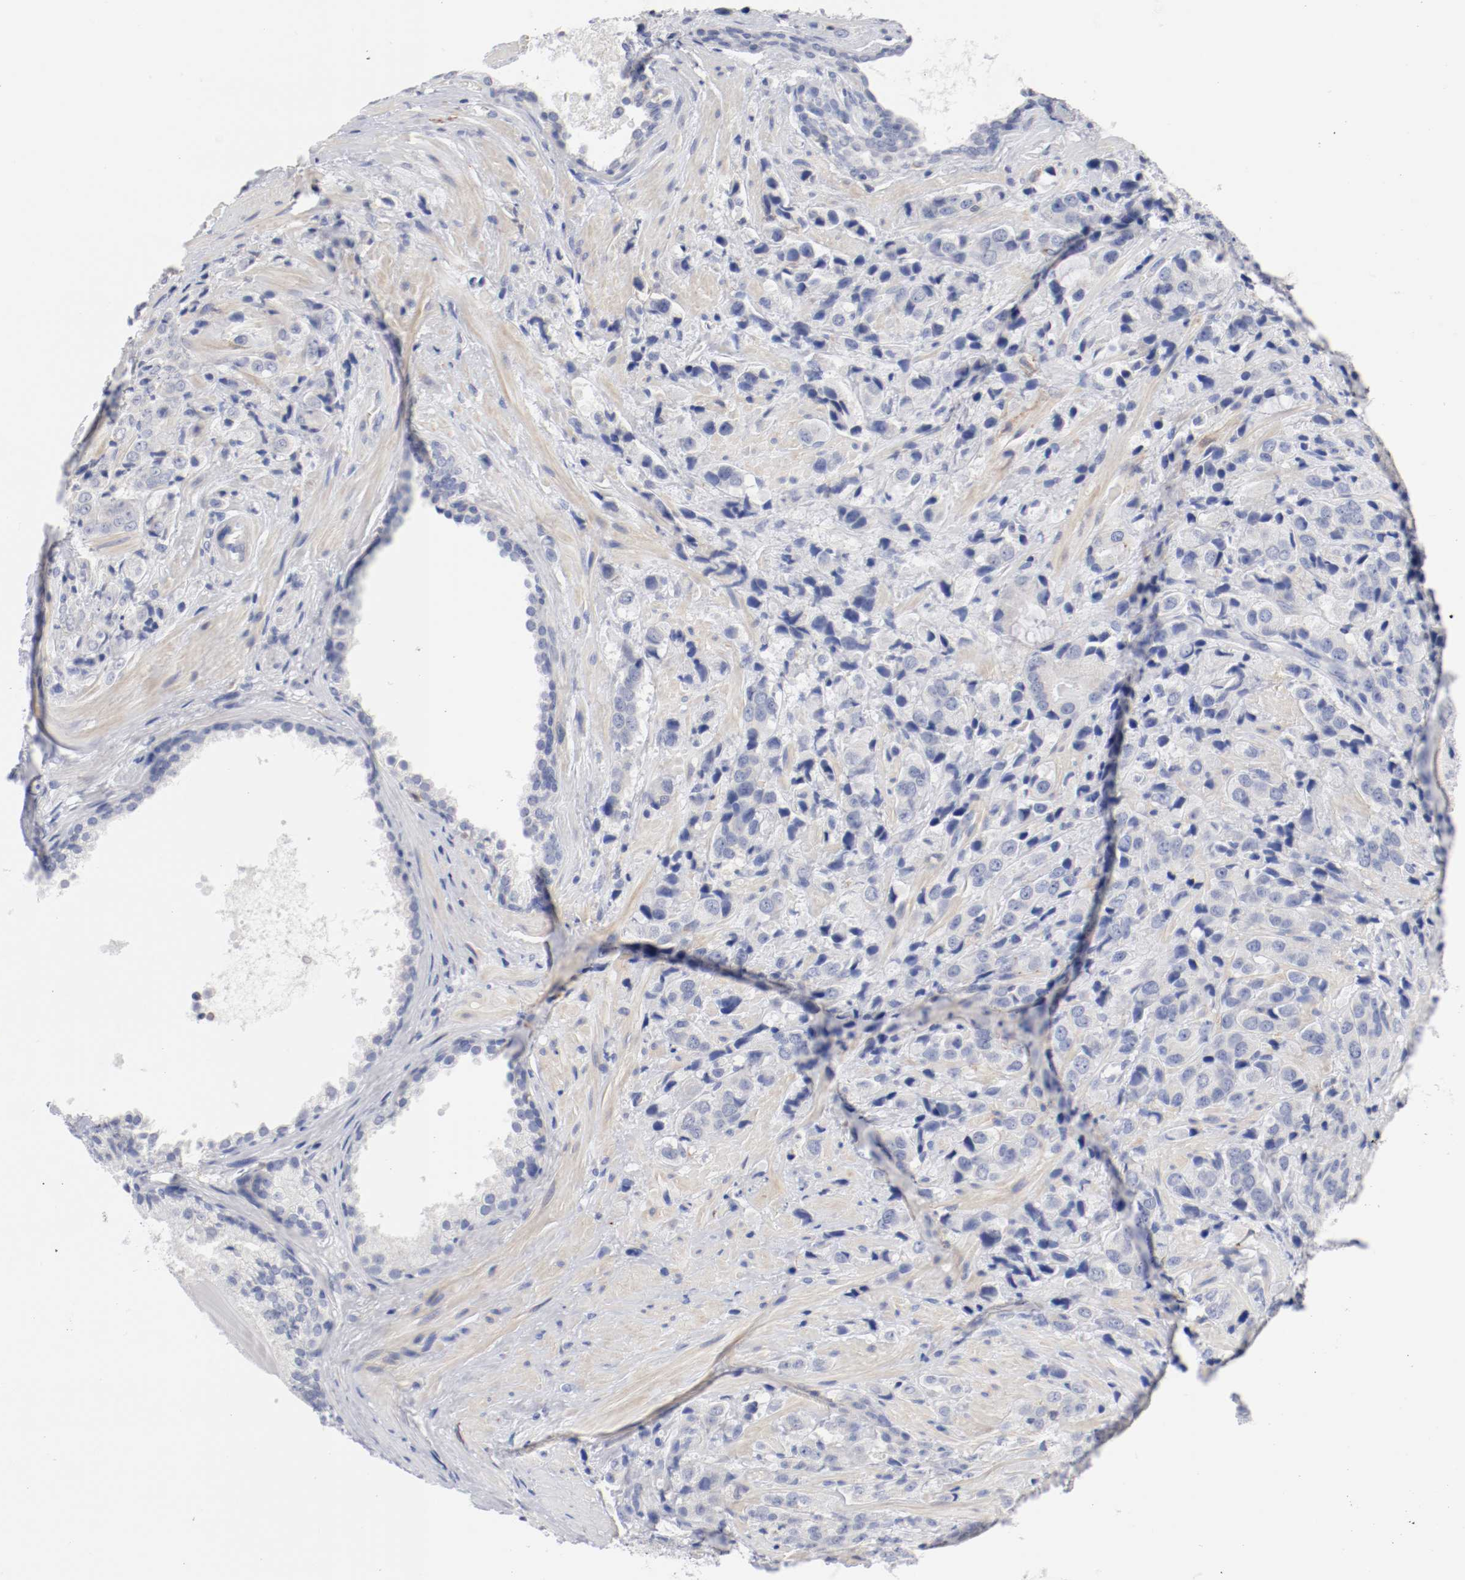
{"staining": {"intensity": "negative", "quantity": "none", "location": "none"}, "tissue": "prostate cancer", "cell_type": "Tumor cells", "image_type": "cancer", "snomed": [{"axis": "morphology", "description": "Adenocarcinoma, High grade"}, {"axis": "topography", "description": "Prostate"}], "caption": "High magnification brightfield microscopy of adenocarcinoma (high-grade) (prostate) stained with DAB (3,3'-diaminobenzidine) (brown) and counterstained with hematoxylin (blue): tumor cells show no significant staining.", "gene": "FGFBP1", "patient": {"sex": "male", "age": 70}}